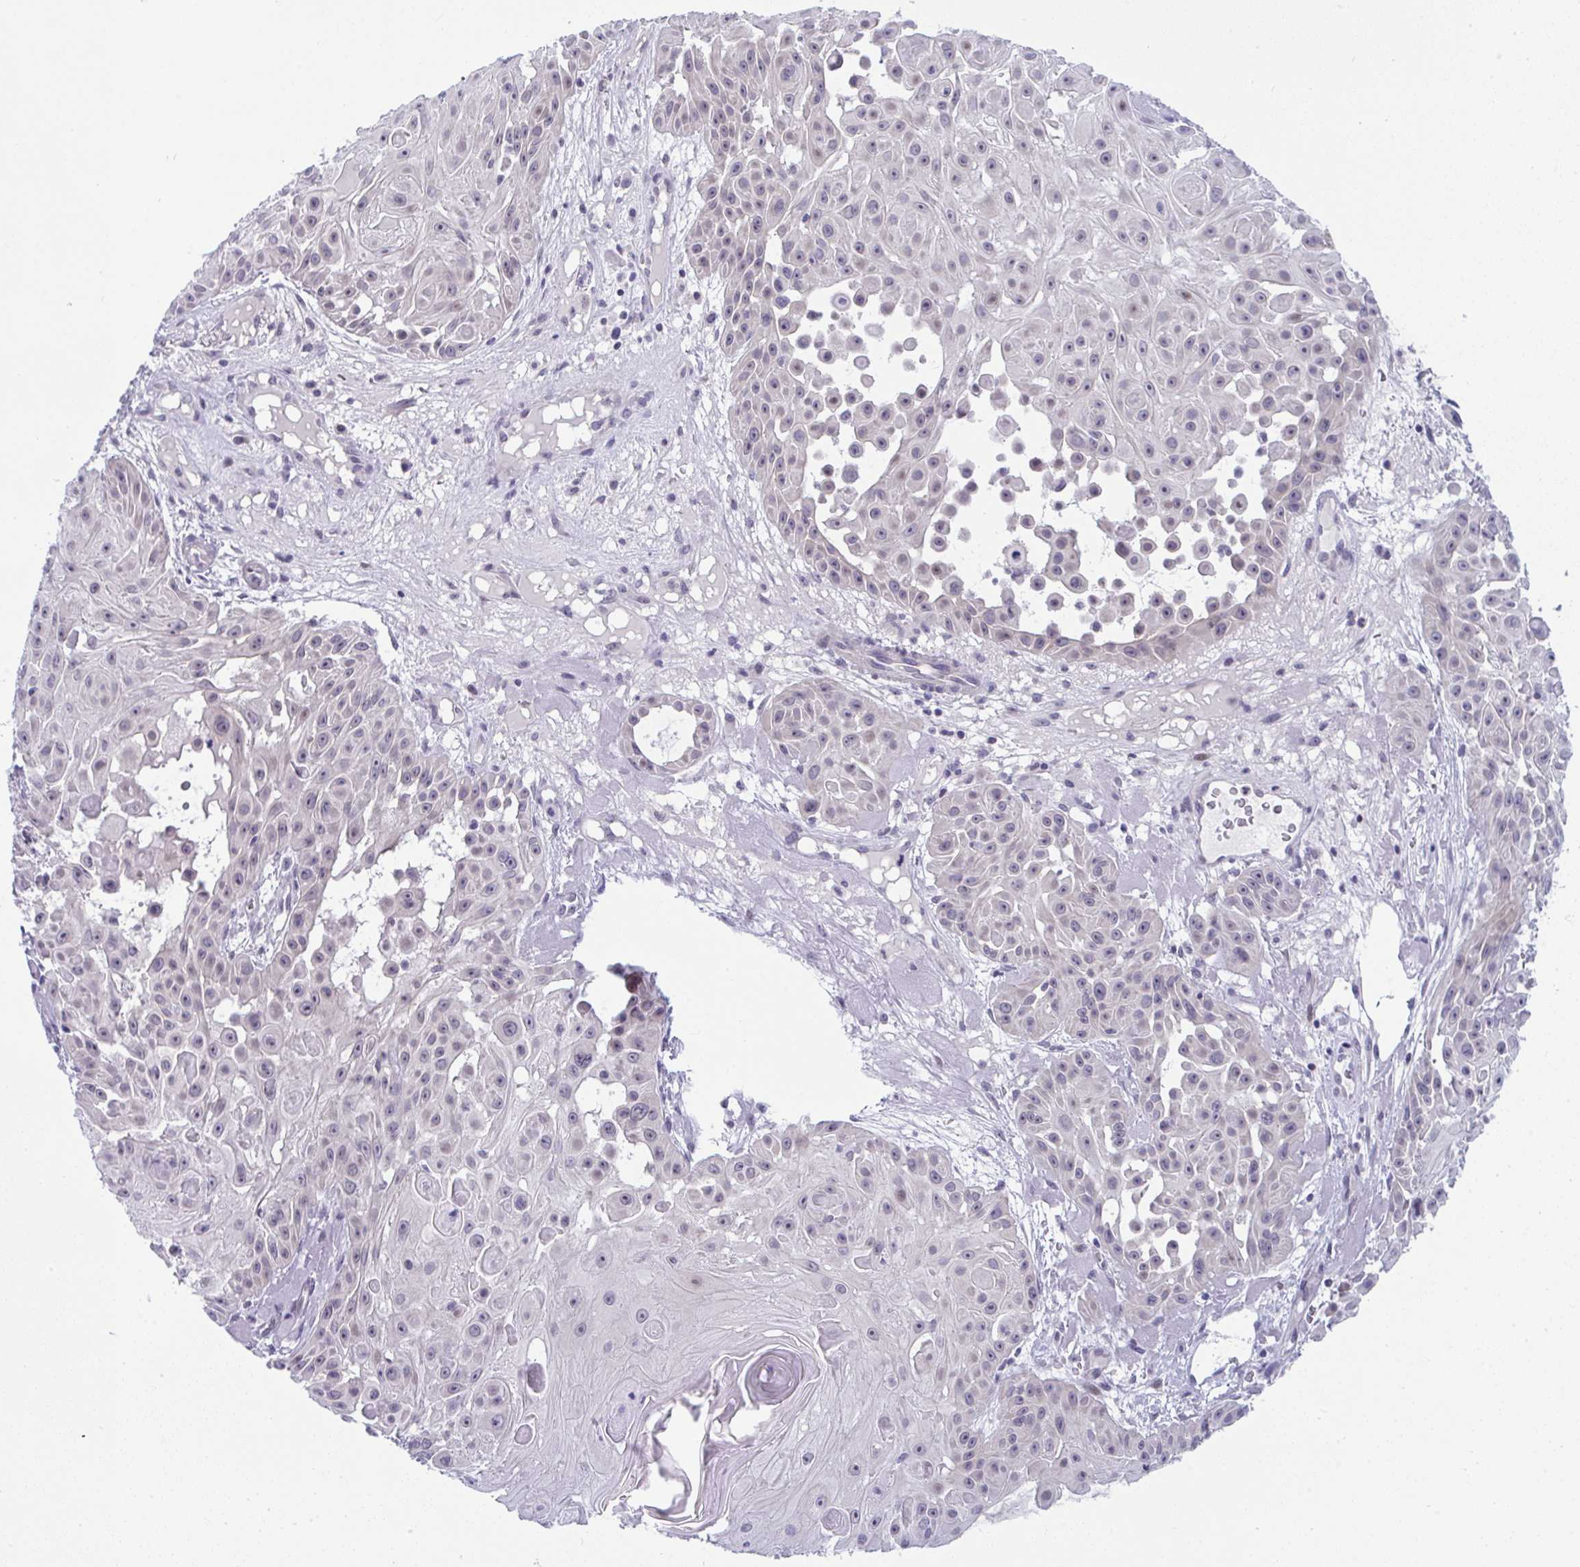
{"staining": {"intensity": "negative", "quantity": "none", "location": "none"}, "tissue": "skin cancer", "cell_type": "Tumor cells", "image_type": "cancer", "snomed": [{"axis": "morphology", "description": "Squamous cell carcinoma, NOS"}, {"axis": "topography", "description": "Skin"}], "caption": "Immunohistochemistry image of neoplastic tissue: squamous cell carcinoma (skin) stained with DAB exhibits no significant protein staining in tumor cells. (Brightfield microscopy of DAB (3,3'-diaminobenzidine) IHC at high magnification).", "gene": "USP35", "patient": {"sex": "male", "age": 91}}